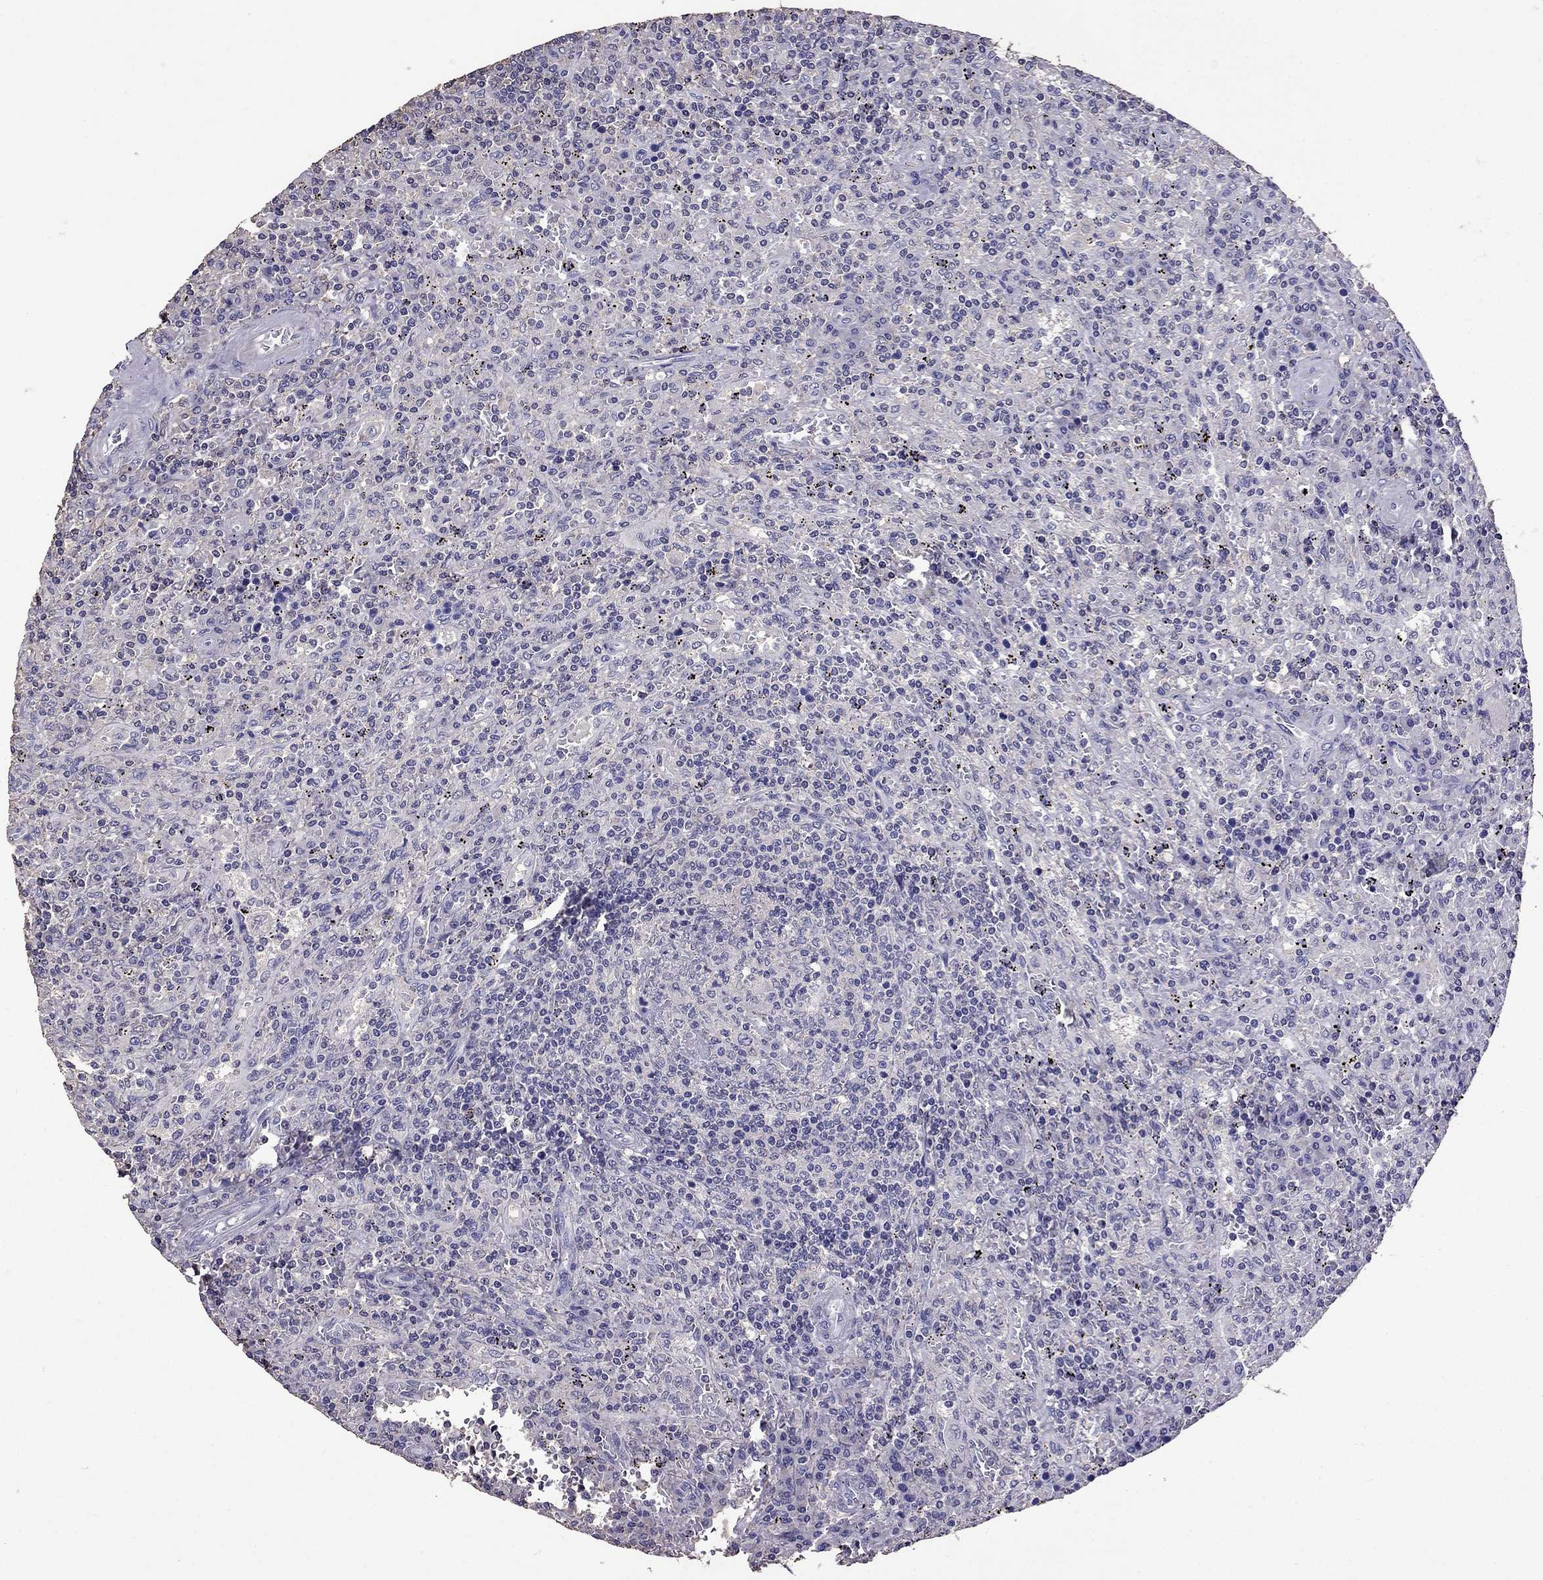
{"staining": {"intensity": "negative", "quantity": "none", "location": "none"}, "tissue": "lymphoma", "cell_type": "Tumor cells", "image_type": "cancer", "snomed": [{"axis": "morphology", "description": "Malignant lymphoma, non-Hodgkin's type, Low grade"}, {"axis": "topography", "description": "Spleen"}], "caption": "This micrograph is of malignant lymphoma, non-Hodgkin's type (low-grade) stained with IHC to label a protein in brown with the nuclei are counter-stained blue. There is no staining in tumor cells.", "gene": "NKX3-1", "patient": {"sex": "male", "age": 62}}